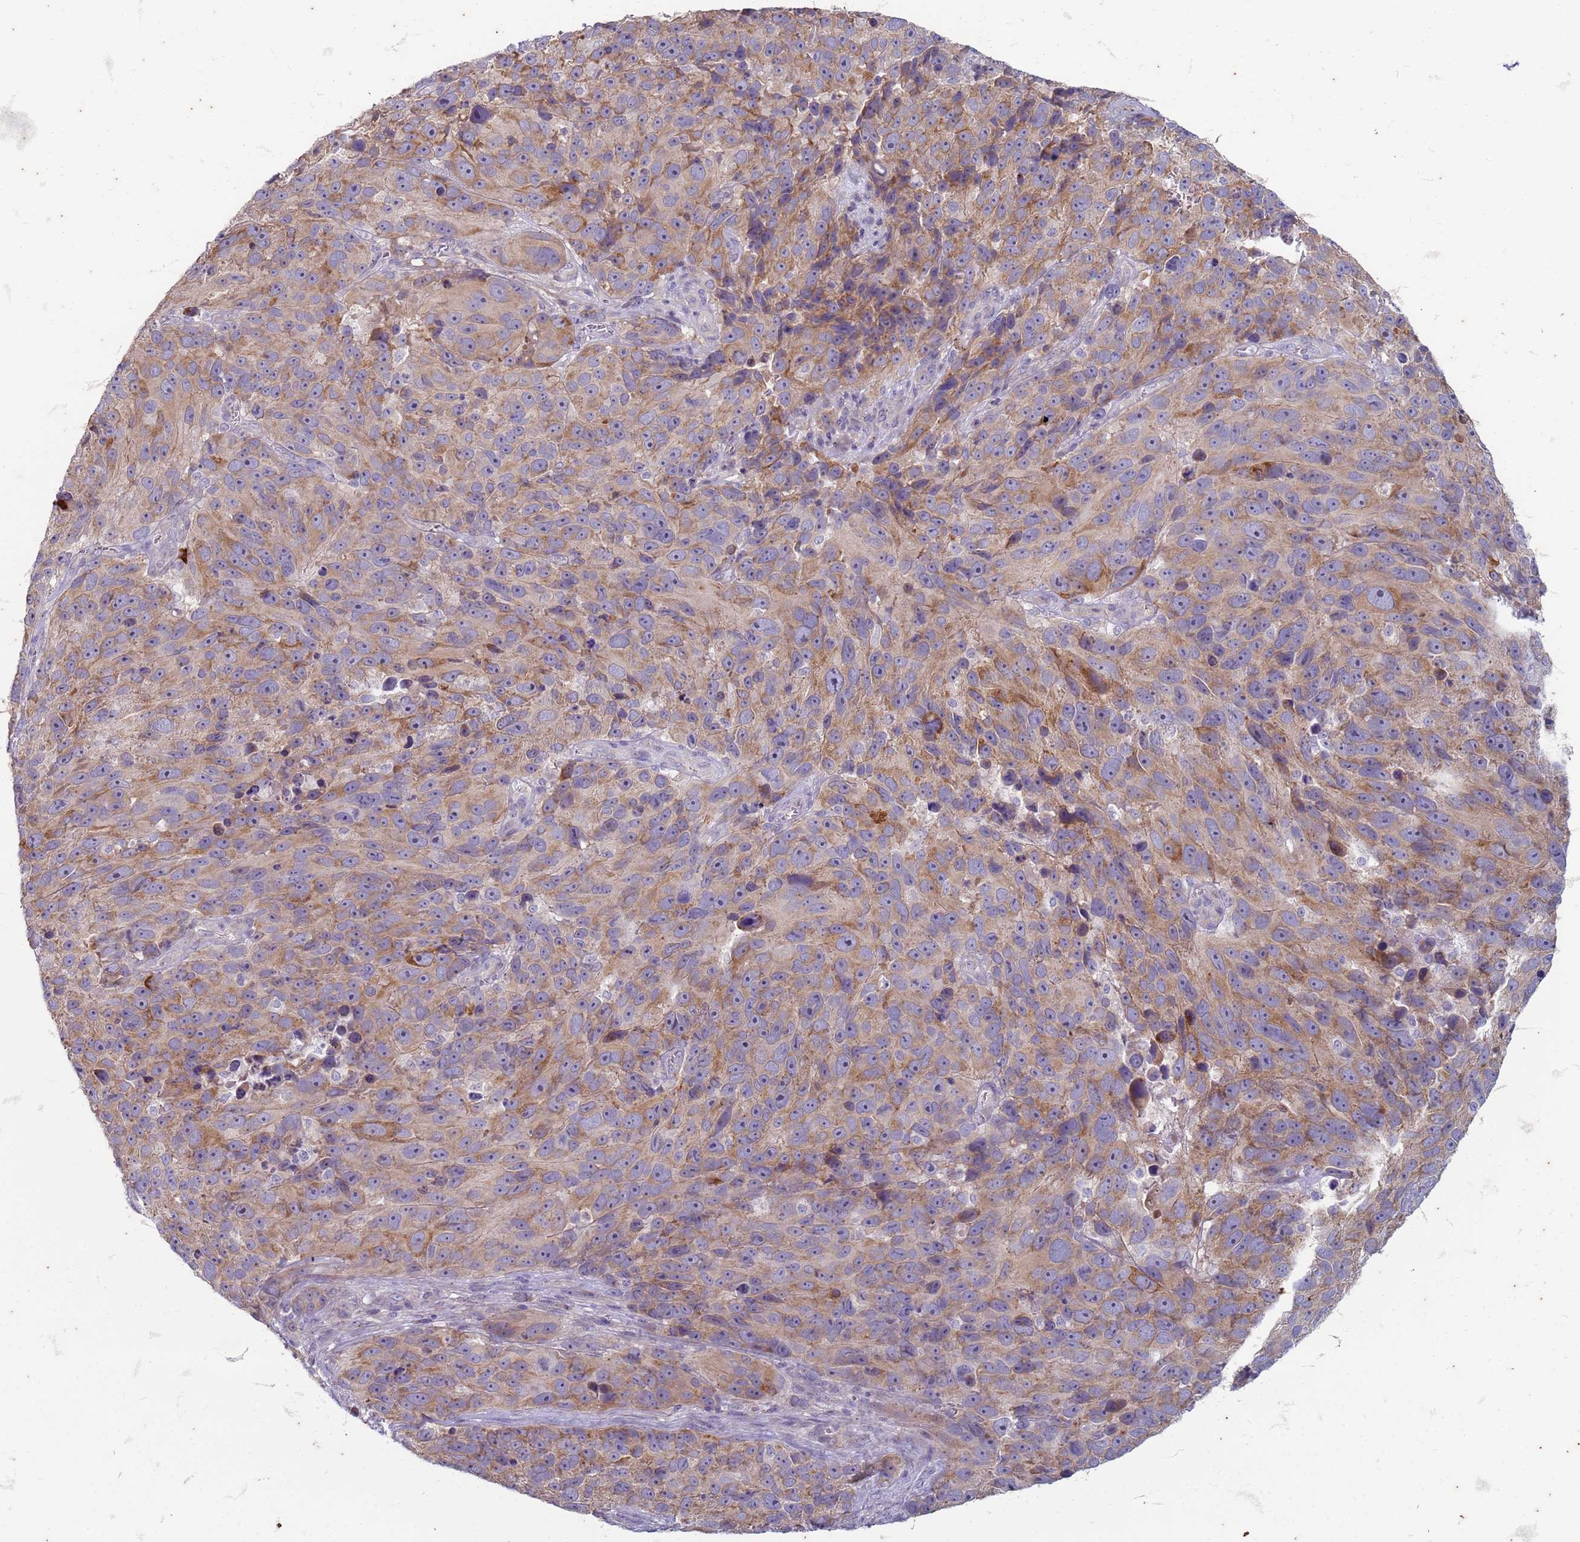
{"staining": {"intensity": "weak", "quantity": ">75%", "location": "cytoplasmic/membranous"}, "tissue": "melanoma", "cell_type": "Tumor cells", "image_type": "cancer", "snomed": [{"axis": "morphology", "description": "Malignant melanoma, NOS"}, {"axis": "topography", "description": "Skin"}], "caption": "A histopathology image showing weak cytoplasmic/membranous positivity in approximately >75% of tumor cells in melanoma, as visualized by brown immunohistochemical staining.", "gene": "SUCO", "patient": {"sex": "male", "age": 84}}